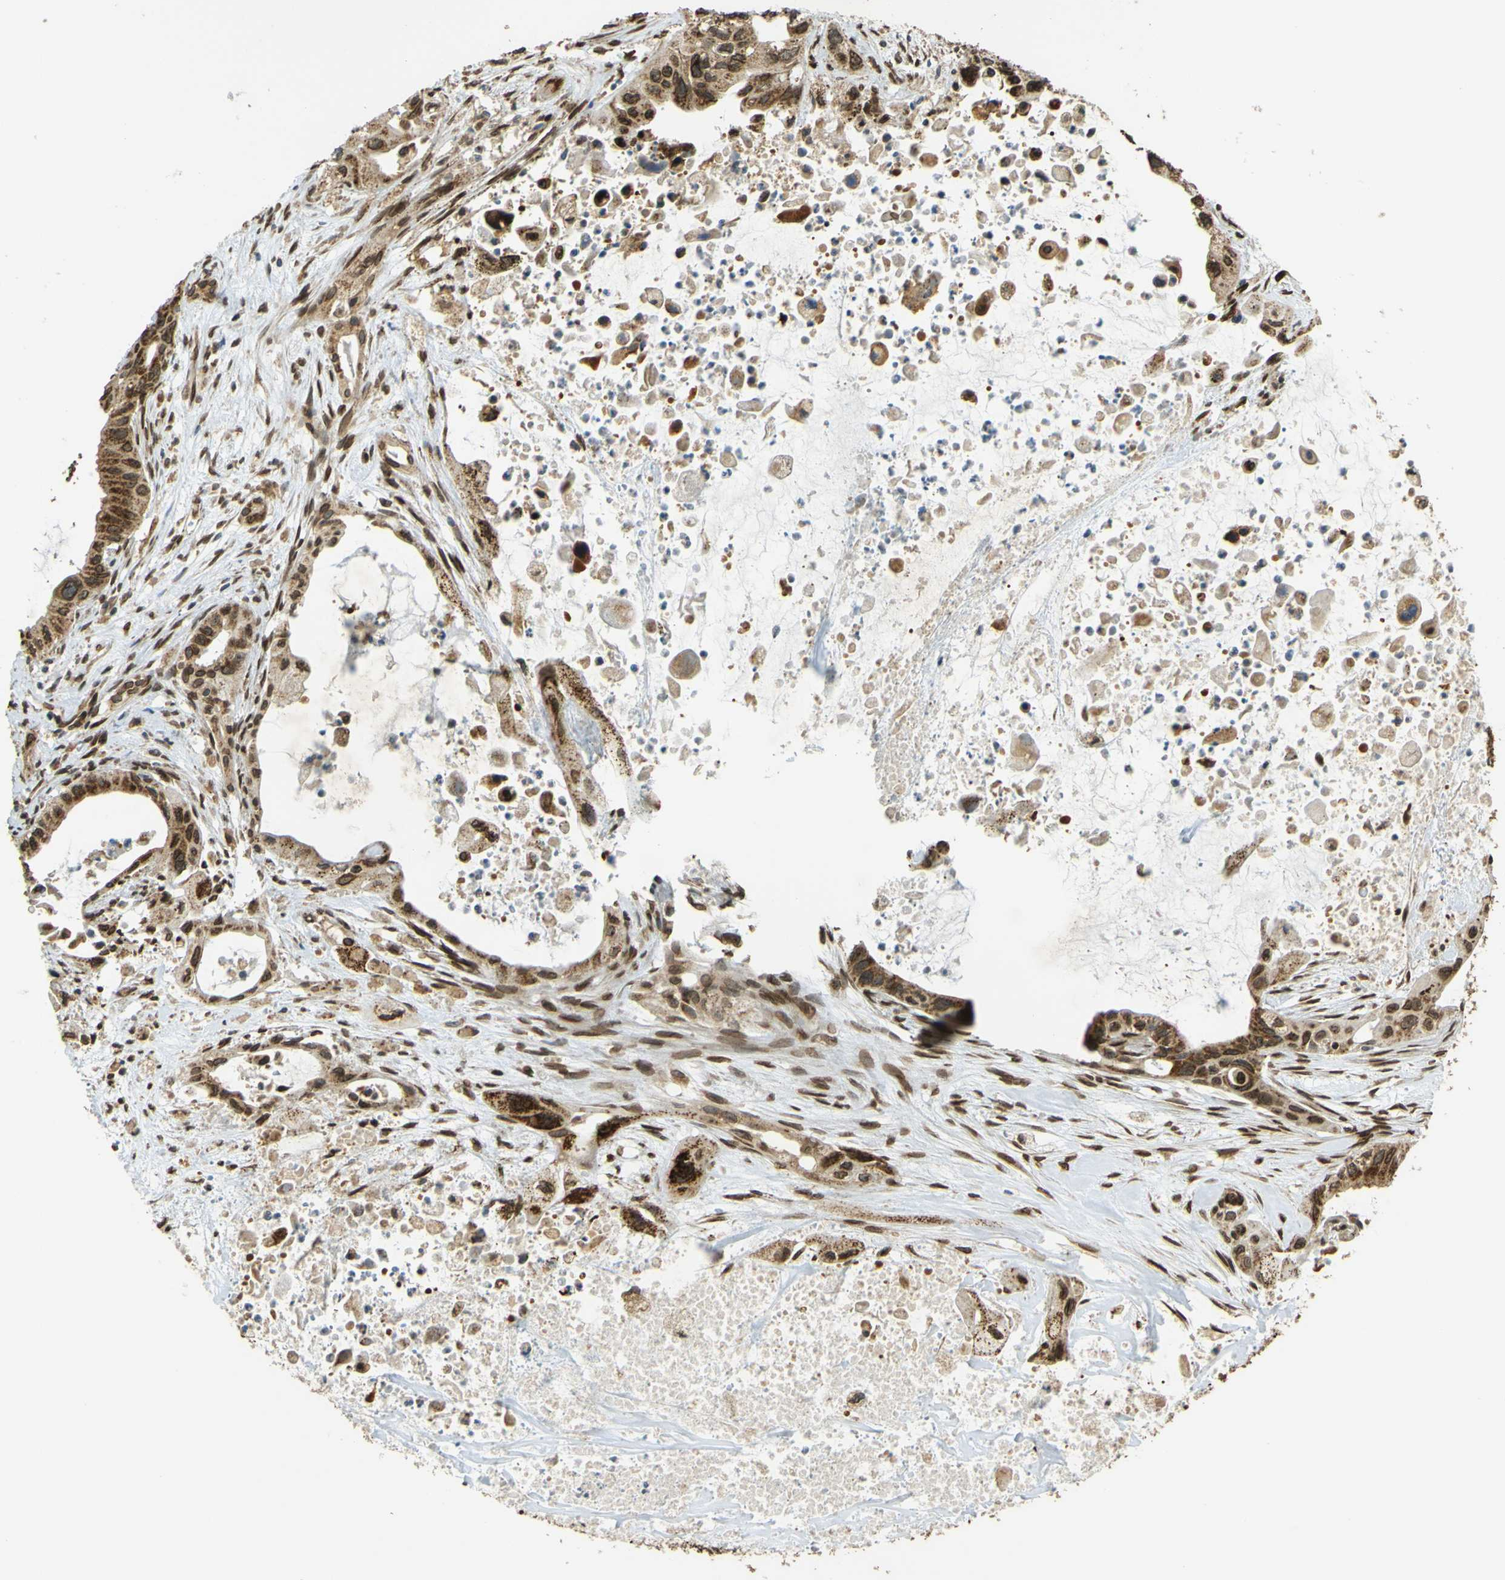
{"staining": {"intensity": "moderate", "quantity": ">75%", "location": "cytoplasmic/membranous,nuclear"}, "tissue": "pancreatic cancer", "cell_type": "Tumor cells", "image_type": "cancer", "snomed": [{"axis": "morphology", "description": "Adenocarcinoma, NOS"}, {"axis": "topography", "description": "Pancreas"}], "caption": "A brown stain shows moderate cytoplasmic/membranous and nuclear staining of a protein in pancreatic cancer tumor cells.", "gene": "GALNT1", "patient": {"sex": "male", "age": 73}}